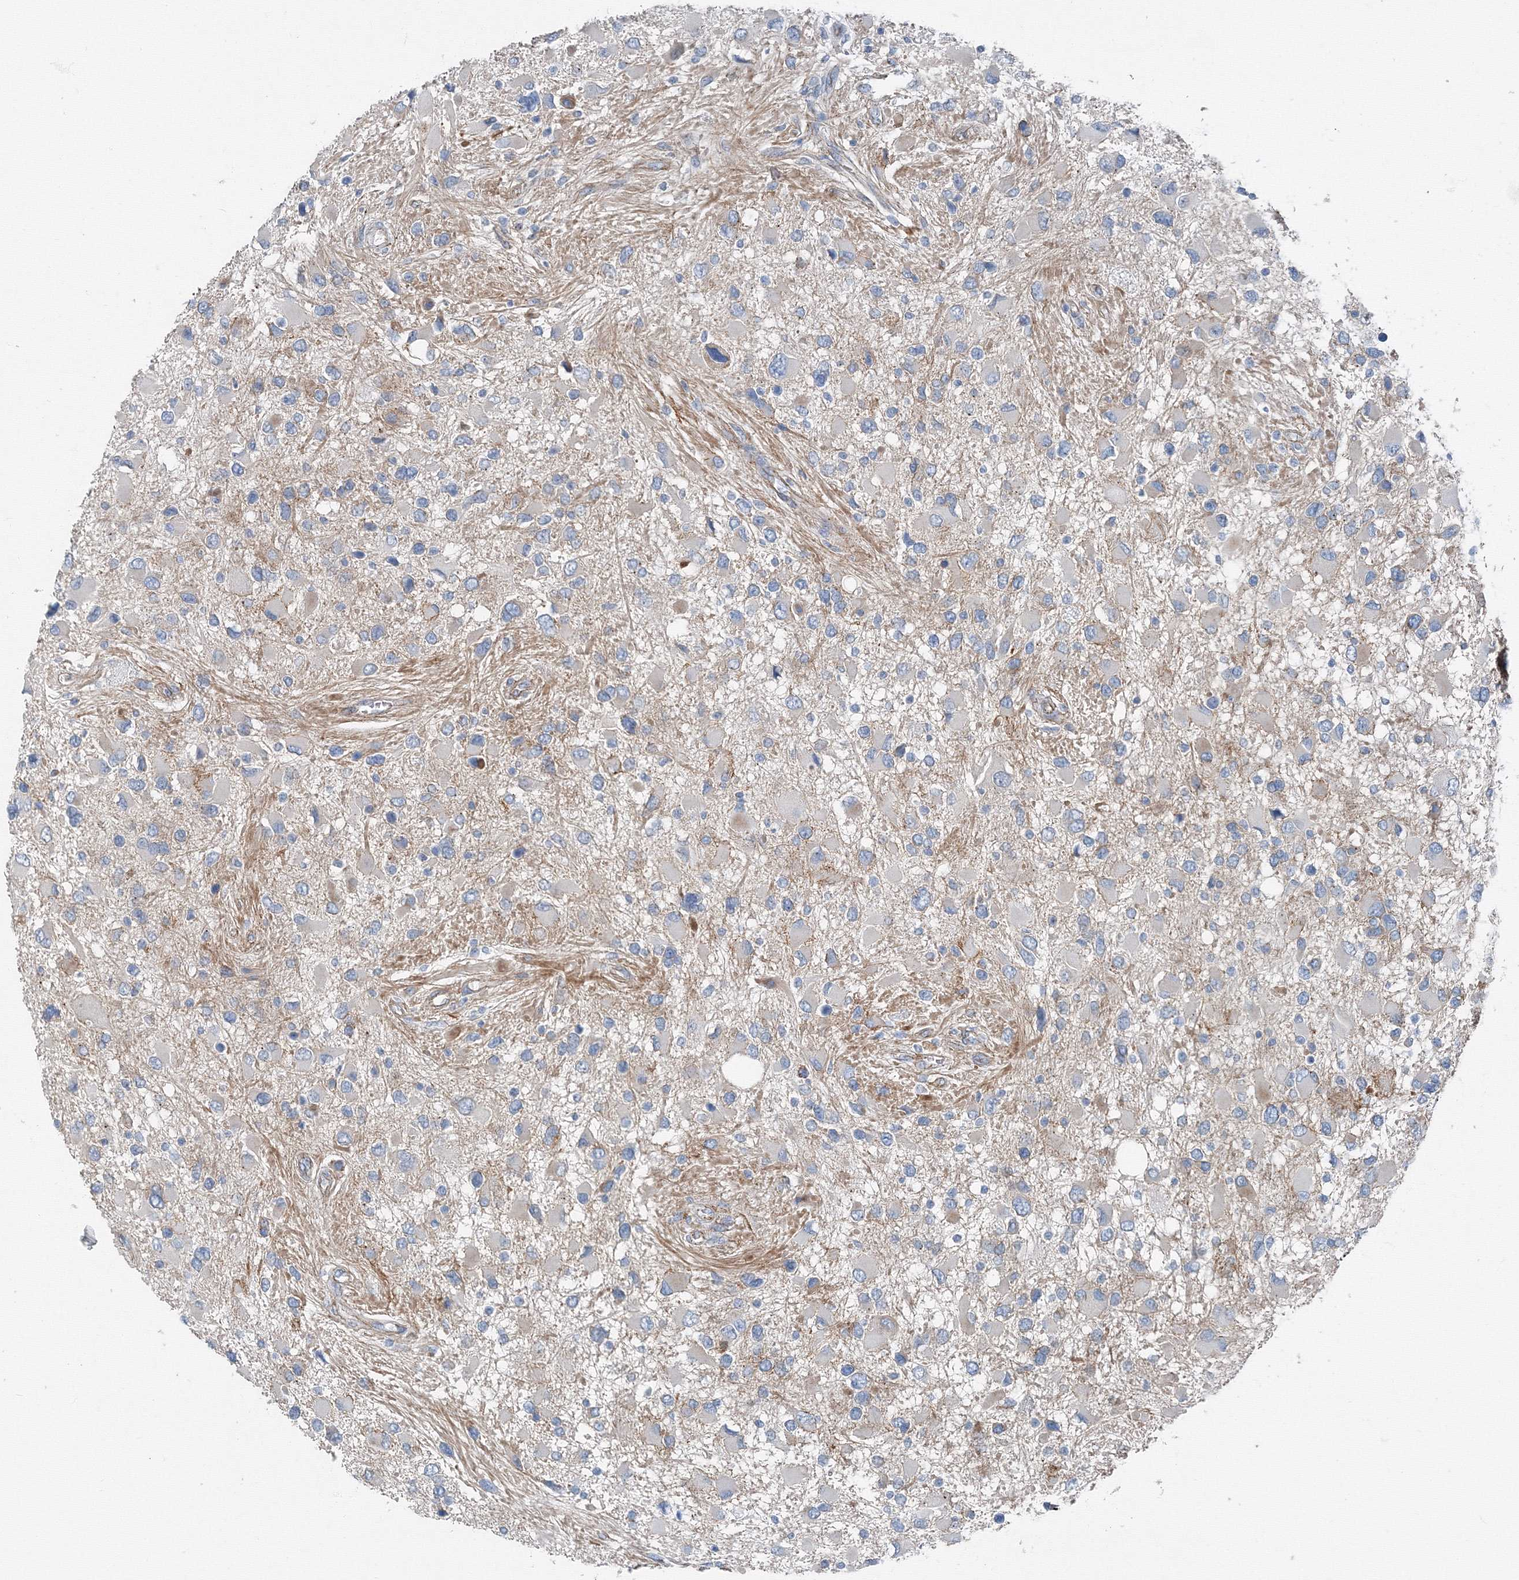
{"staining": {"intensity": "negative", "quantity": "none", "location": "none"}, "tissue": "glioma", "cell_type": "Tumor cells", "image_type": "cancer", "snomed": [{"axis": "morphology", "description": "Glioma, malignant, High grade"}, {"axis": "topography", "description": "Brain"}], "caption": "Image shows no significant protein expression in tumor cells of high-grade glioma (malignant).", "gene": "AASDH", "patient": {"sex": "male", "age": 53}}